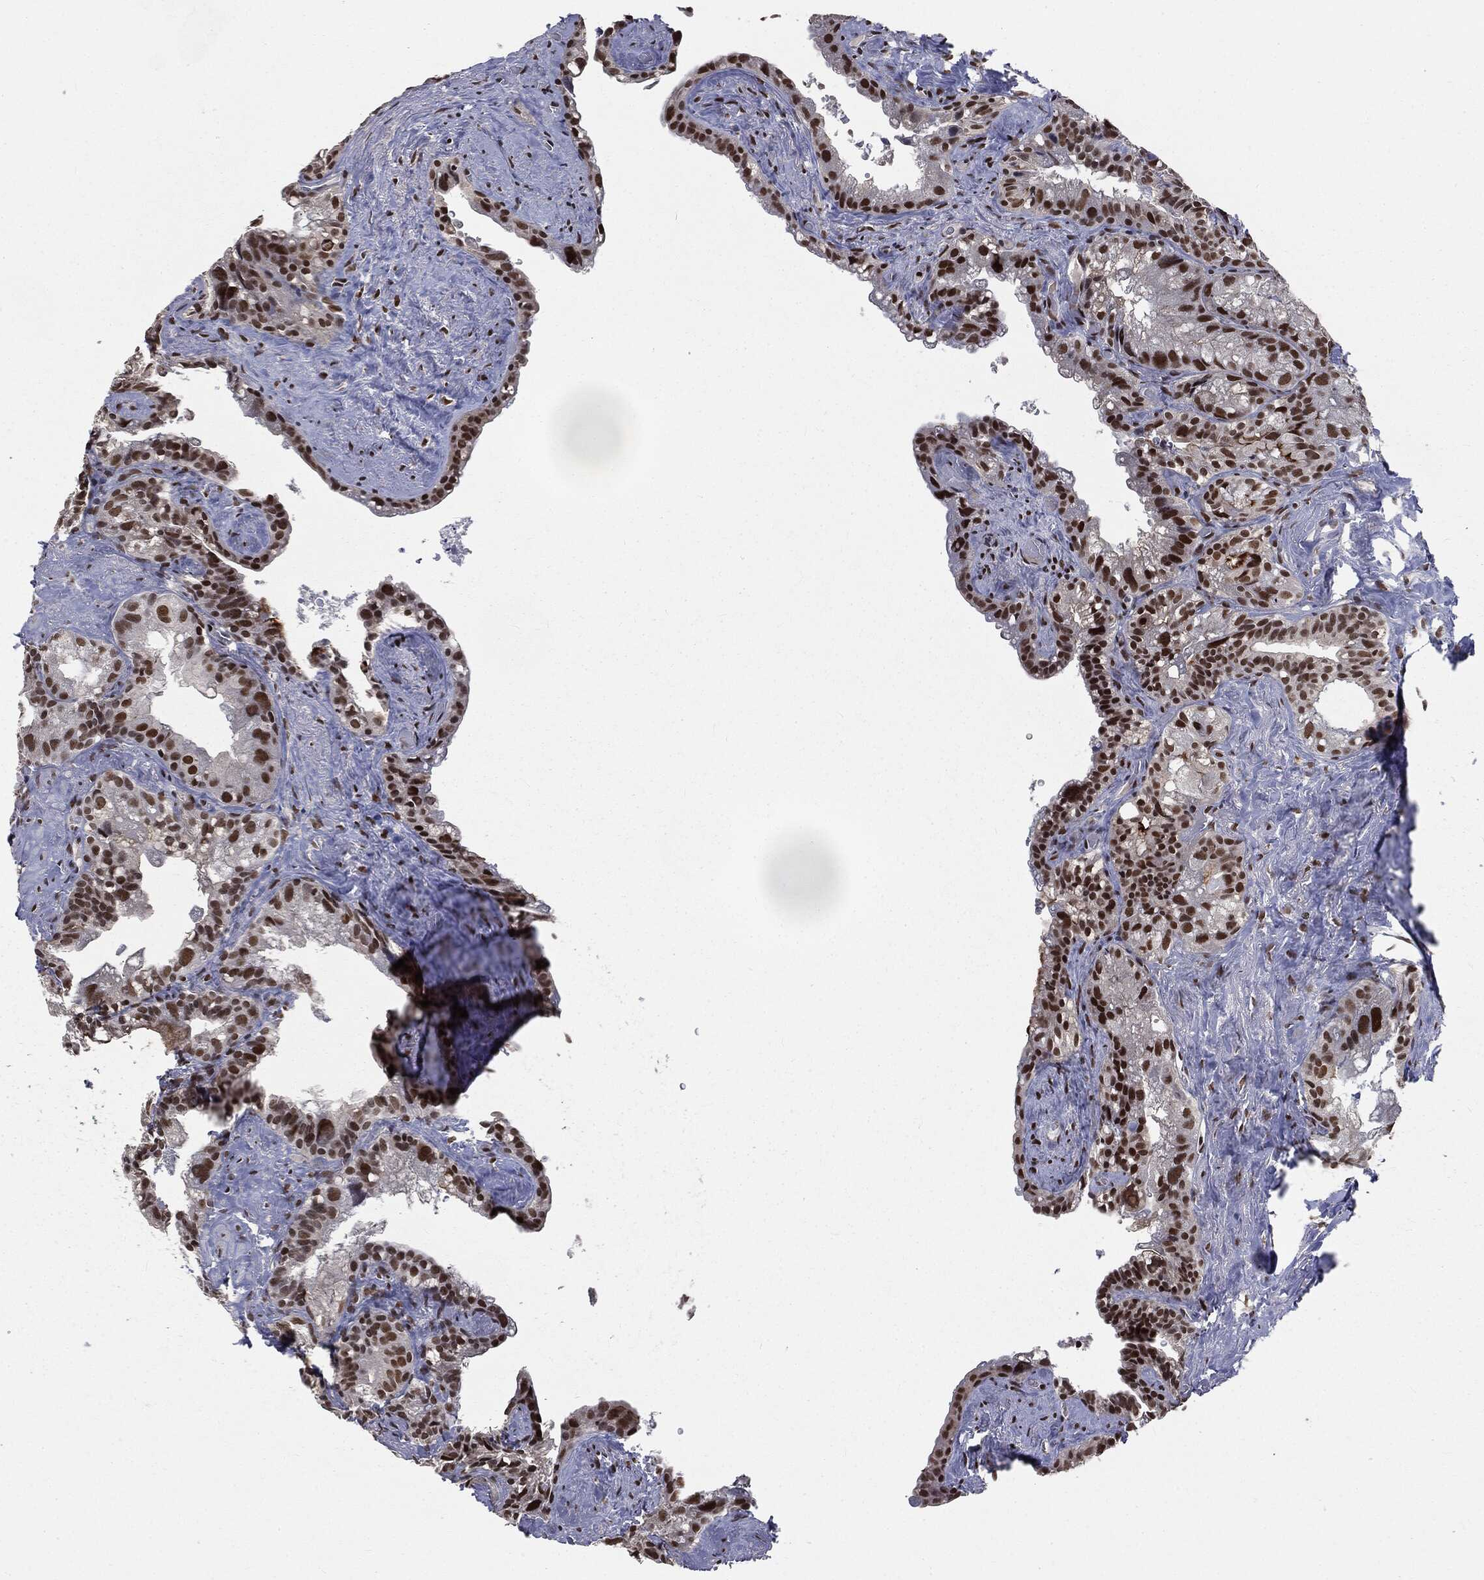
{"staining": {"intensity": "strong", "quantity": ">75%", "location": "nuclear"}, "tissue": "seminal vesicle", "cell_type": "Glandular cells", "image_type": "normal", "snomed": [{"axis": "morphology", "description": "Normal tissue, NOS"}, {"axis": "topography", "description": "Seminal veicle"}], "caption": "This is a histology image of IHC staining of benign seminal vesicle, which shows strong staining in the nuclear of glandular cells.", "gene": "DPH2", "patient": {"sex": "male", "age": 72}}